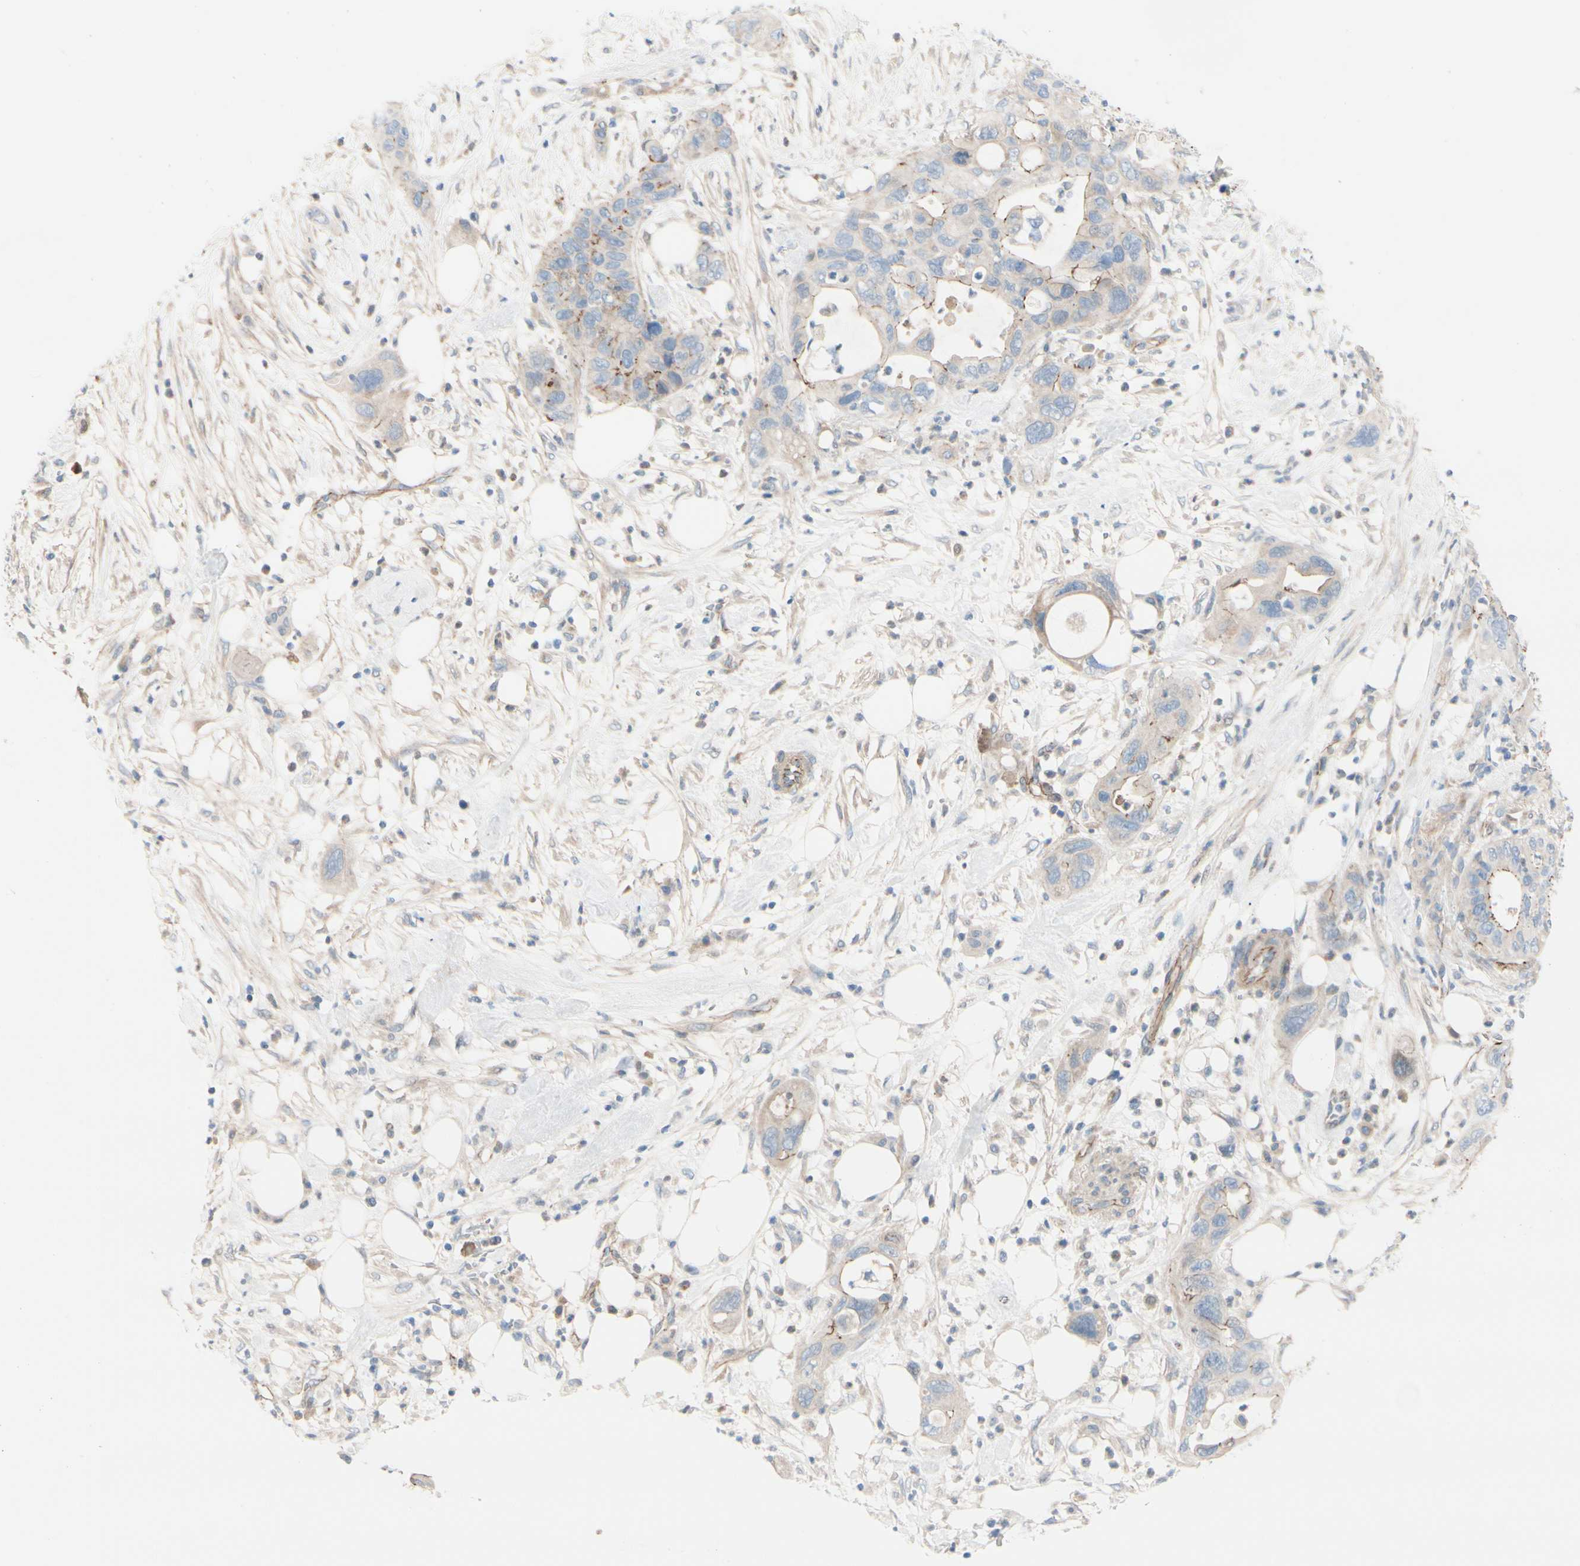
{"staining": {"intensity": "weak", "quantity": "25%-75%", "location": "cytoplasmic/membranous"}, "tissue": "pancreatic cancer", "cell_type": "Tumor cells", "image_type": "cancer", "snomed": [{"axis": "morphology", "description": "Adenocarcinoma, NOS"}, {"axis": "topography", "description": "Pancreas"}], "caption": "Pancreatic cancer (adenocarcinoma) stained with a brown dye displays weak cytoplasmic/membranous positive staining in about 25%-75% of tumor cells.", "gene": "TJP1", "patient": {"sex": "female", "age": 71}}